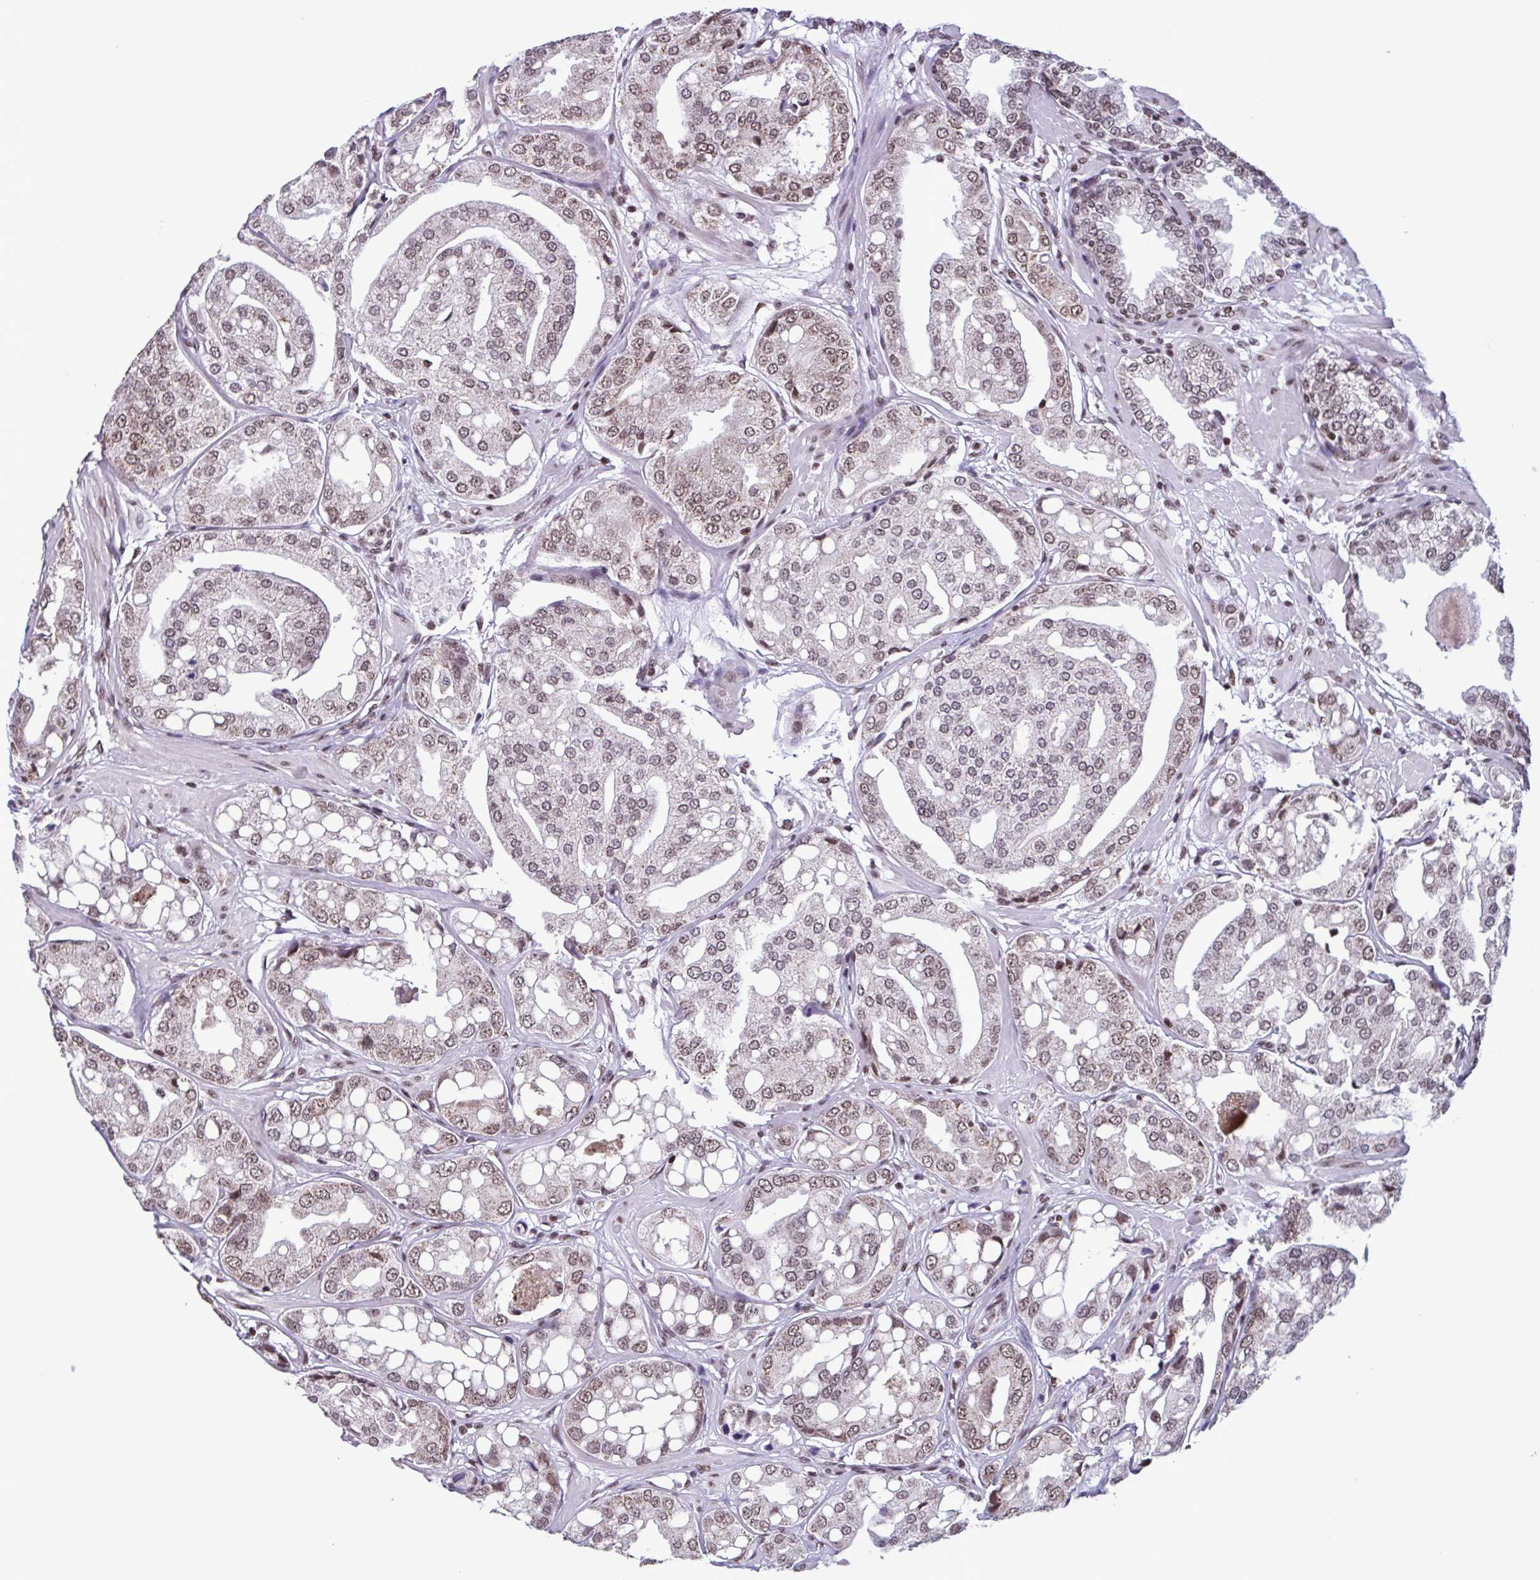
{"staining": {"intensity": "weak", "quantity": ">75%", "location": "nuclear"}, "tissue": "renal cancer", "cell_type": "Tumor cells", "image_type": "cancer", "snomed": [{"axis": "morphology", "description": "Adenocarcinoma, NOS"}, {"axis": "topography", "description": "Urinary bladder"}], "caption": "Immunohistochemical staining of renal adenocarcinoma shows weak nuclear protein expression in about >75% of tumor cells. (IHC, brightfield microscopy, high magnification).", "gene": "TIMM21", "patient": {"sex": "male", "age": 61}}